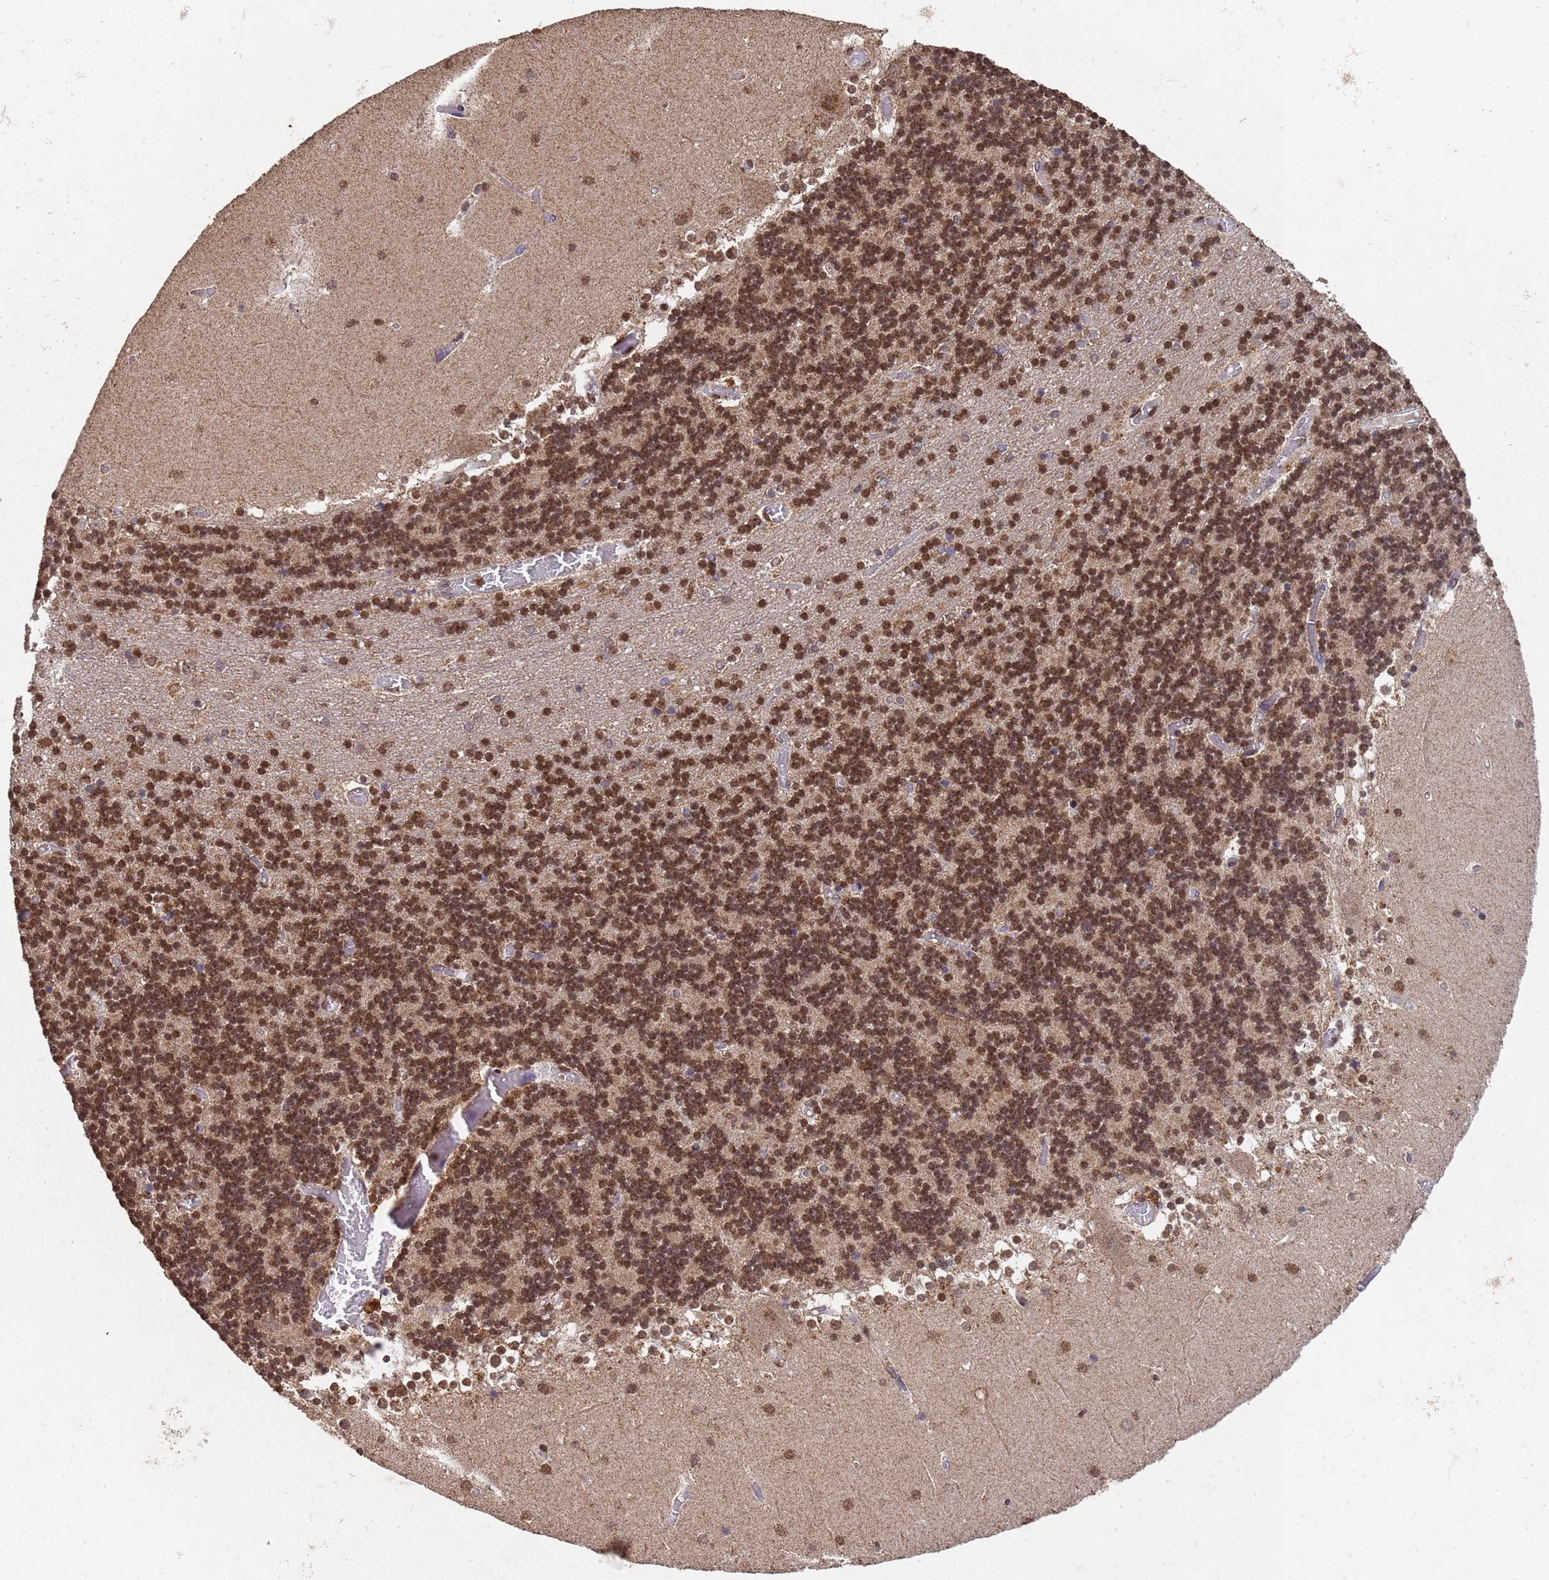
{"staining": {"intensity": "strong", "quantity": ">75%", "location": "cytoplasmic/membranous,nuclear"}, "tissue": "cerebellum", "cell_type": "Cells in granular layer", "image_type": "normal", "snomed": [{"axis": "morphology", "description": "Normal tissue, NOS"}, {"axis": "topography", "description": "Cerebellum"}], "caption": "DAB (3,3'-diaminobenzidine) immunohistochemical staining of normal human cerebellum shows strong cytoplasmic/membranous,nuclear protein staining in about >75% of cells in granular layer.", "gene": "HDAC10", "patient": {"sex": "female", "age": 28}}